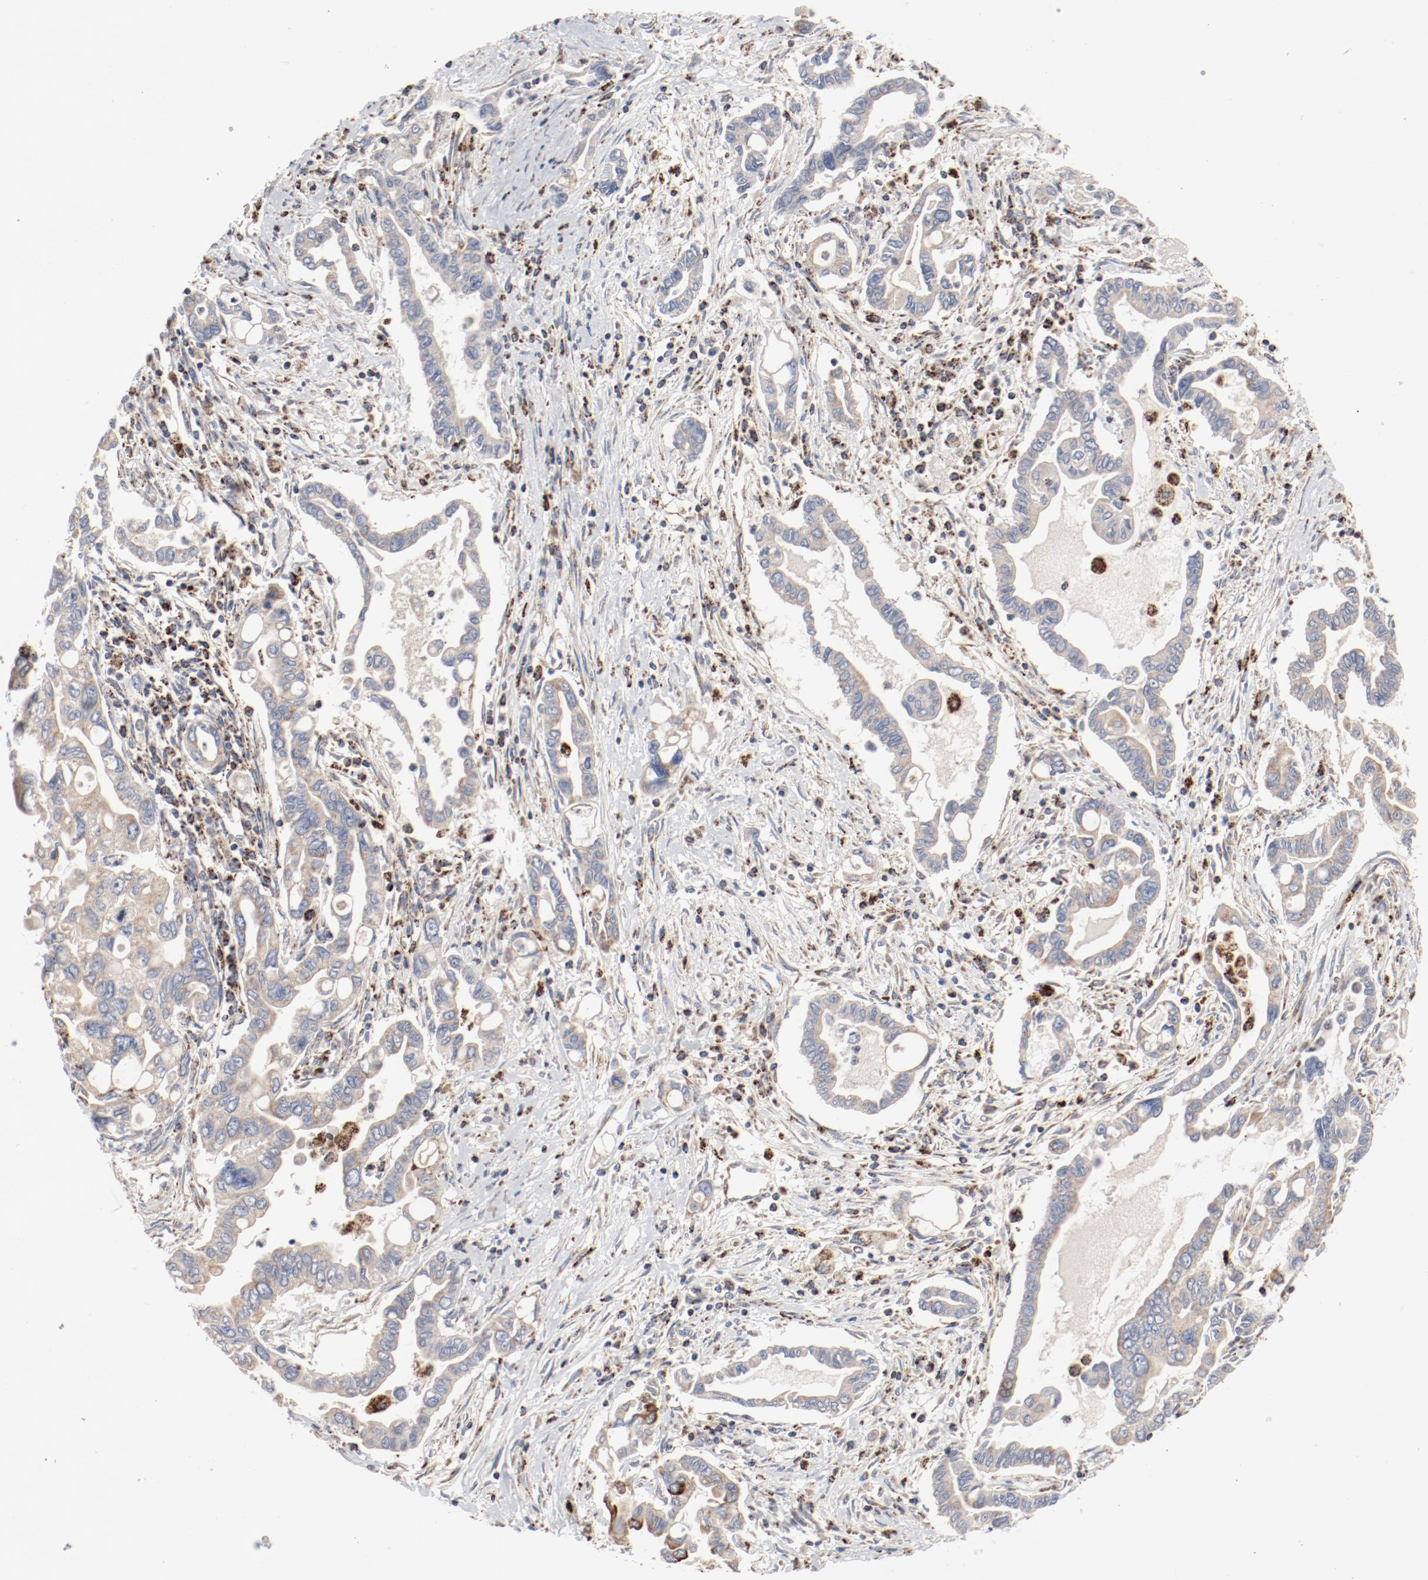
{"staining": {"intensity": "weak", "quantity": ">75%", "location": "cytoplasmic/membranous"}, "tissue": "pancreatic cancer", "cell_type": "Tumor cells", "image_type": "cancer", "snomed": [{"axis": "morphology", "description": "Adenocarcinoma, NOS"}, {"axis": "topography", "description": "Pancreas"}], "caption": "Weak cytoplasmic/membranous staining is identified in about >75% of tumor cells in pancreatic adenocarcinoma. (IHC, brightfield microscopy, high magnification).", "gene": "SETD3", "patient": {"sex": "female", "age": 57}}